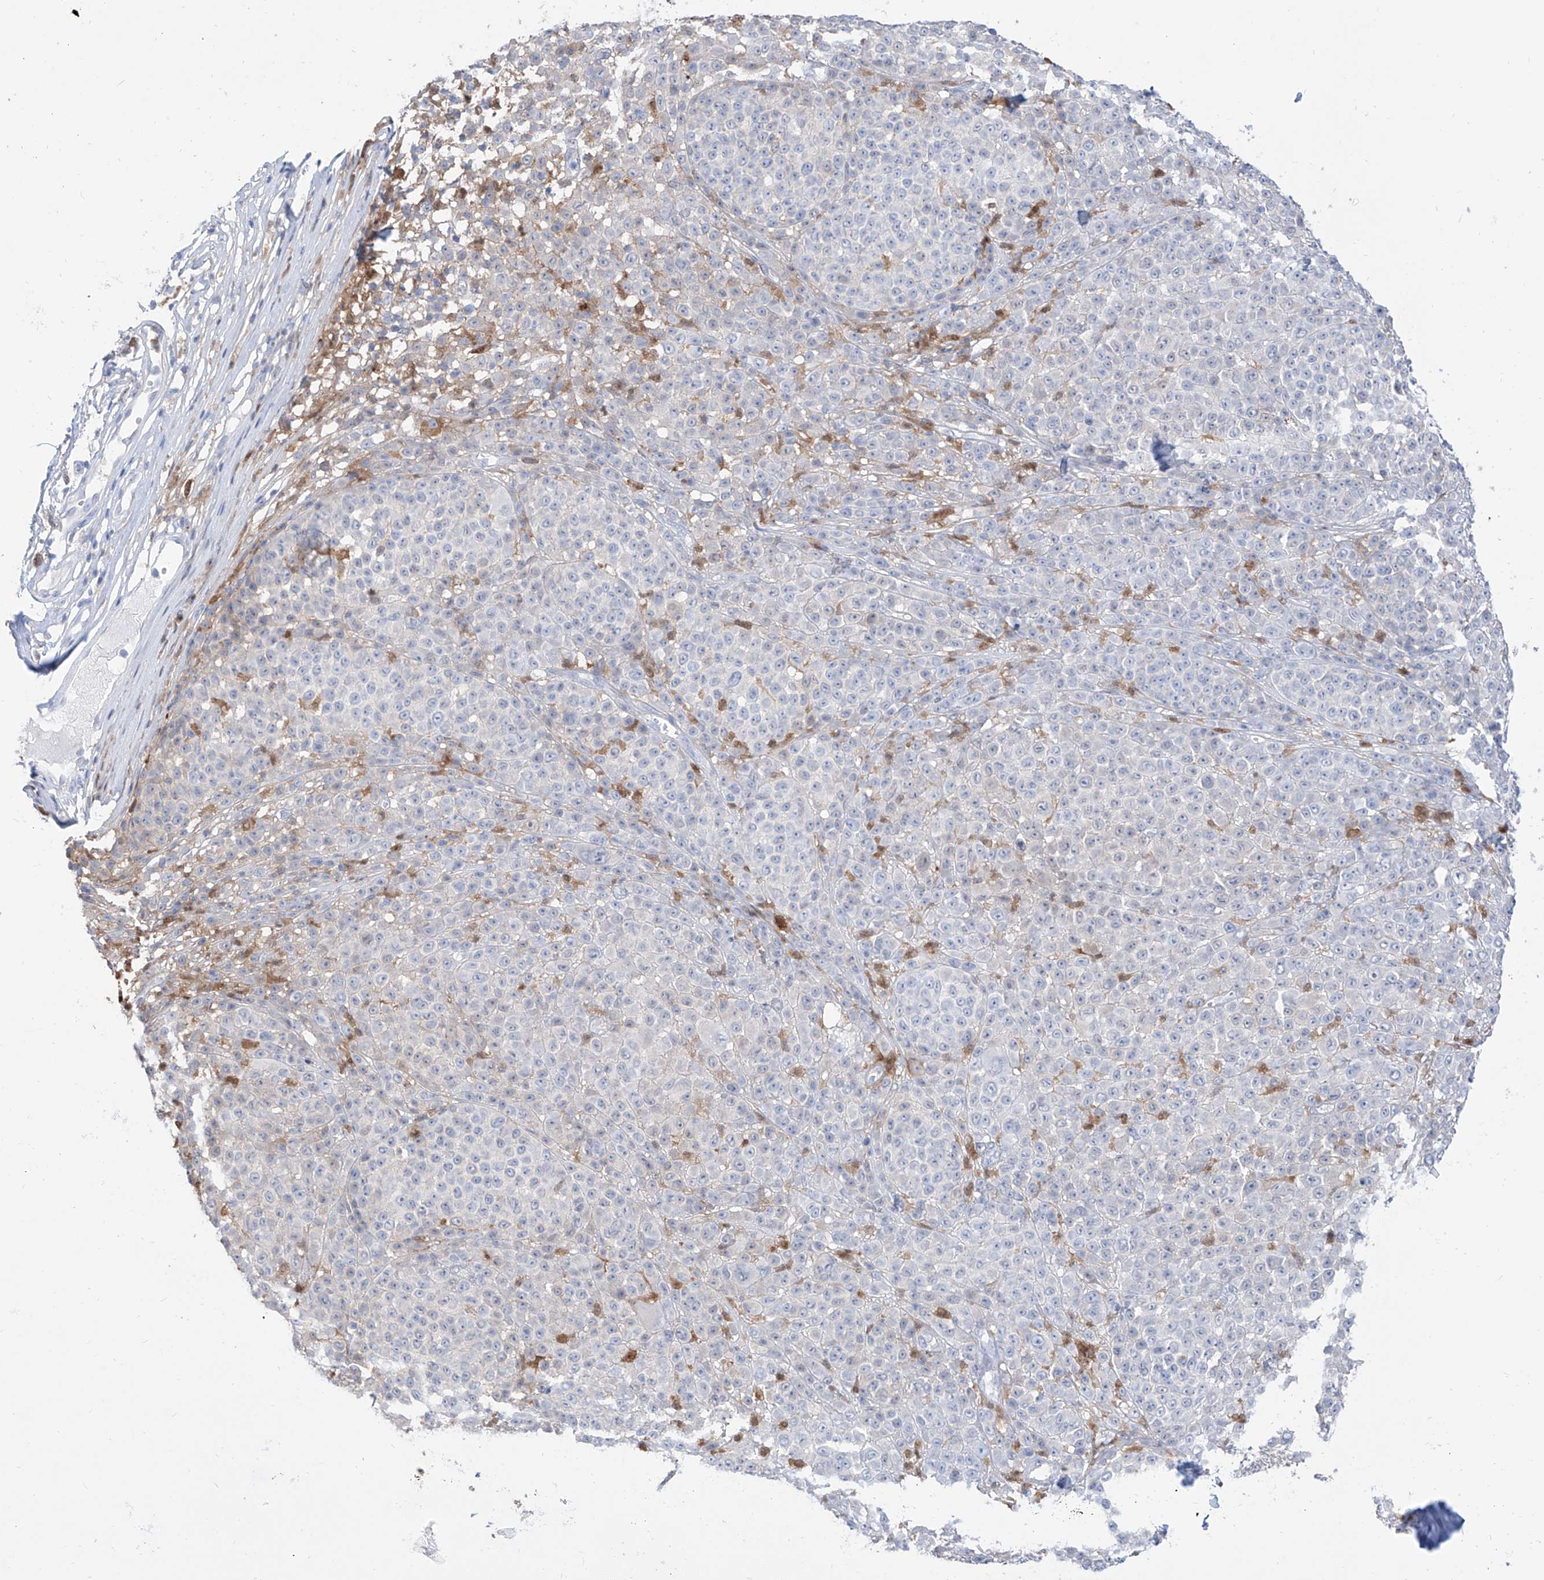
{"staining": {"intensity": "negative", "quantity": "none", "location": "none"}, "tissue": "melanoma", "cell_type": "Tumor cells", "image_type": "cancer", "snomed": [{"axis": "morphology", "description": "Malignant melanoma, NOS"}, {"axis": "topography", "description": "Skin"}], "caption": "Human malignant melanoma stained for a protein using immunohistochemistry displays no positivity in tumor cells.", "gene": "PDXK", "patient": {"sex": "female", "age": 94}}